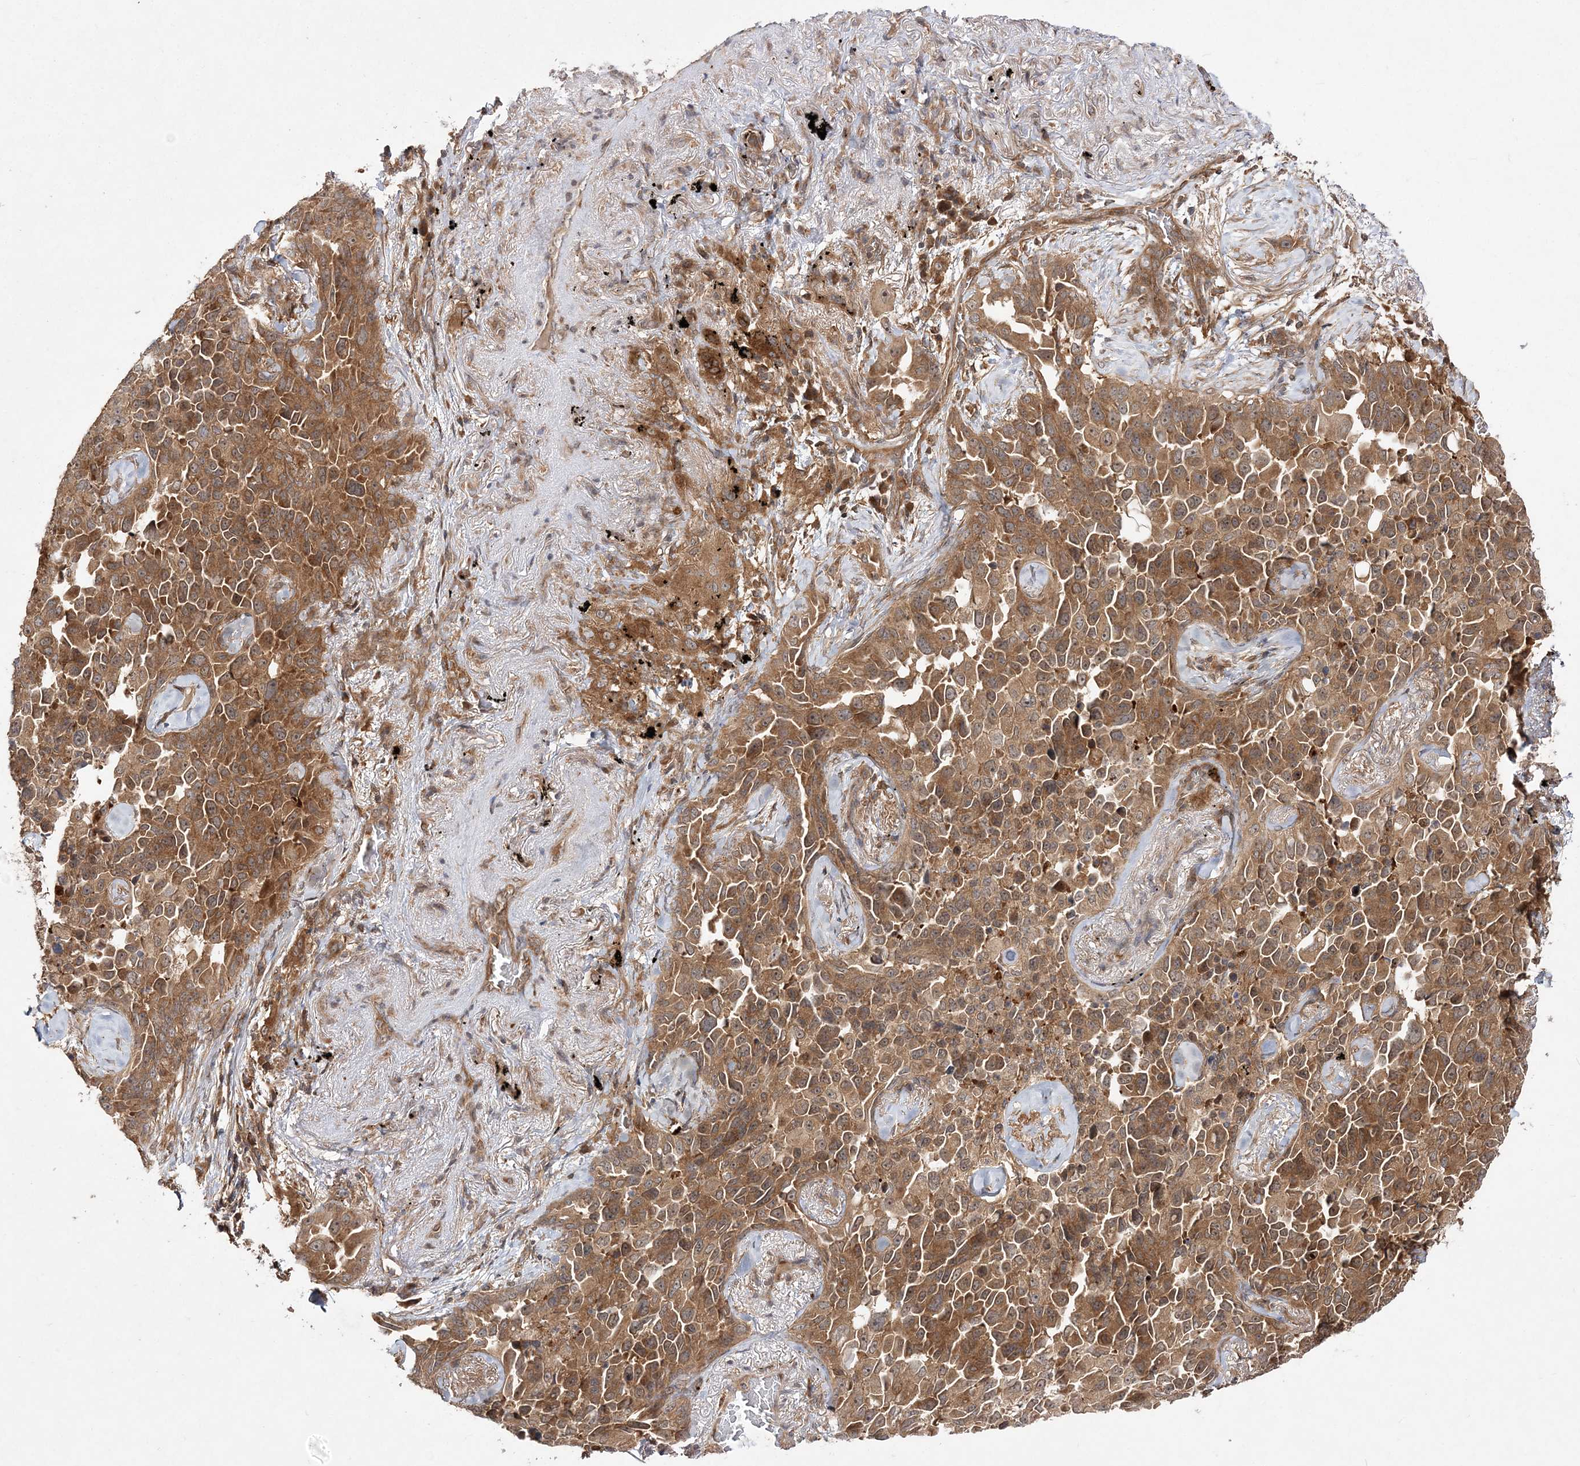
{"staining": {"intensity": "moderate", "quantity": ">75%", "location": "cytoplasmic/membranous"}, "tissue": "lung cancer", "cell_type": "Tumor cells", "image_type": "cancer", "snomed": [{"axis": "morphology", "description": "Adenocarcinoma, NOS"}, {"axis": "topography", "description": "Lung"}], "caption": "Moderate cytoplasmic/membranous protein staining is appreciated in about >75% of tumor cells in adenocarcinoma (lung). (Stains: DAB in brown, nuclei in blue, Microscopy: brightfield microscopy at high magnification).", "gene": "TMEM9B", "patient": {"sex": "female", "age": 67}}